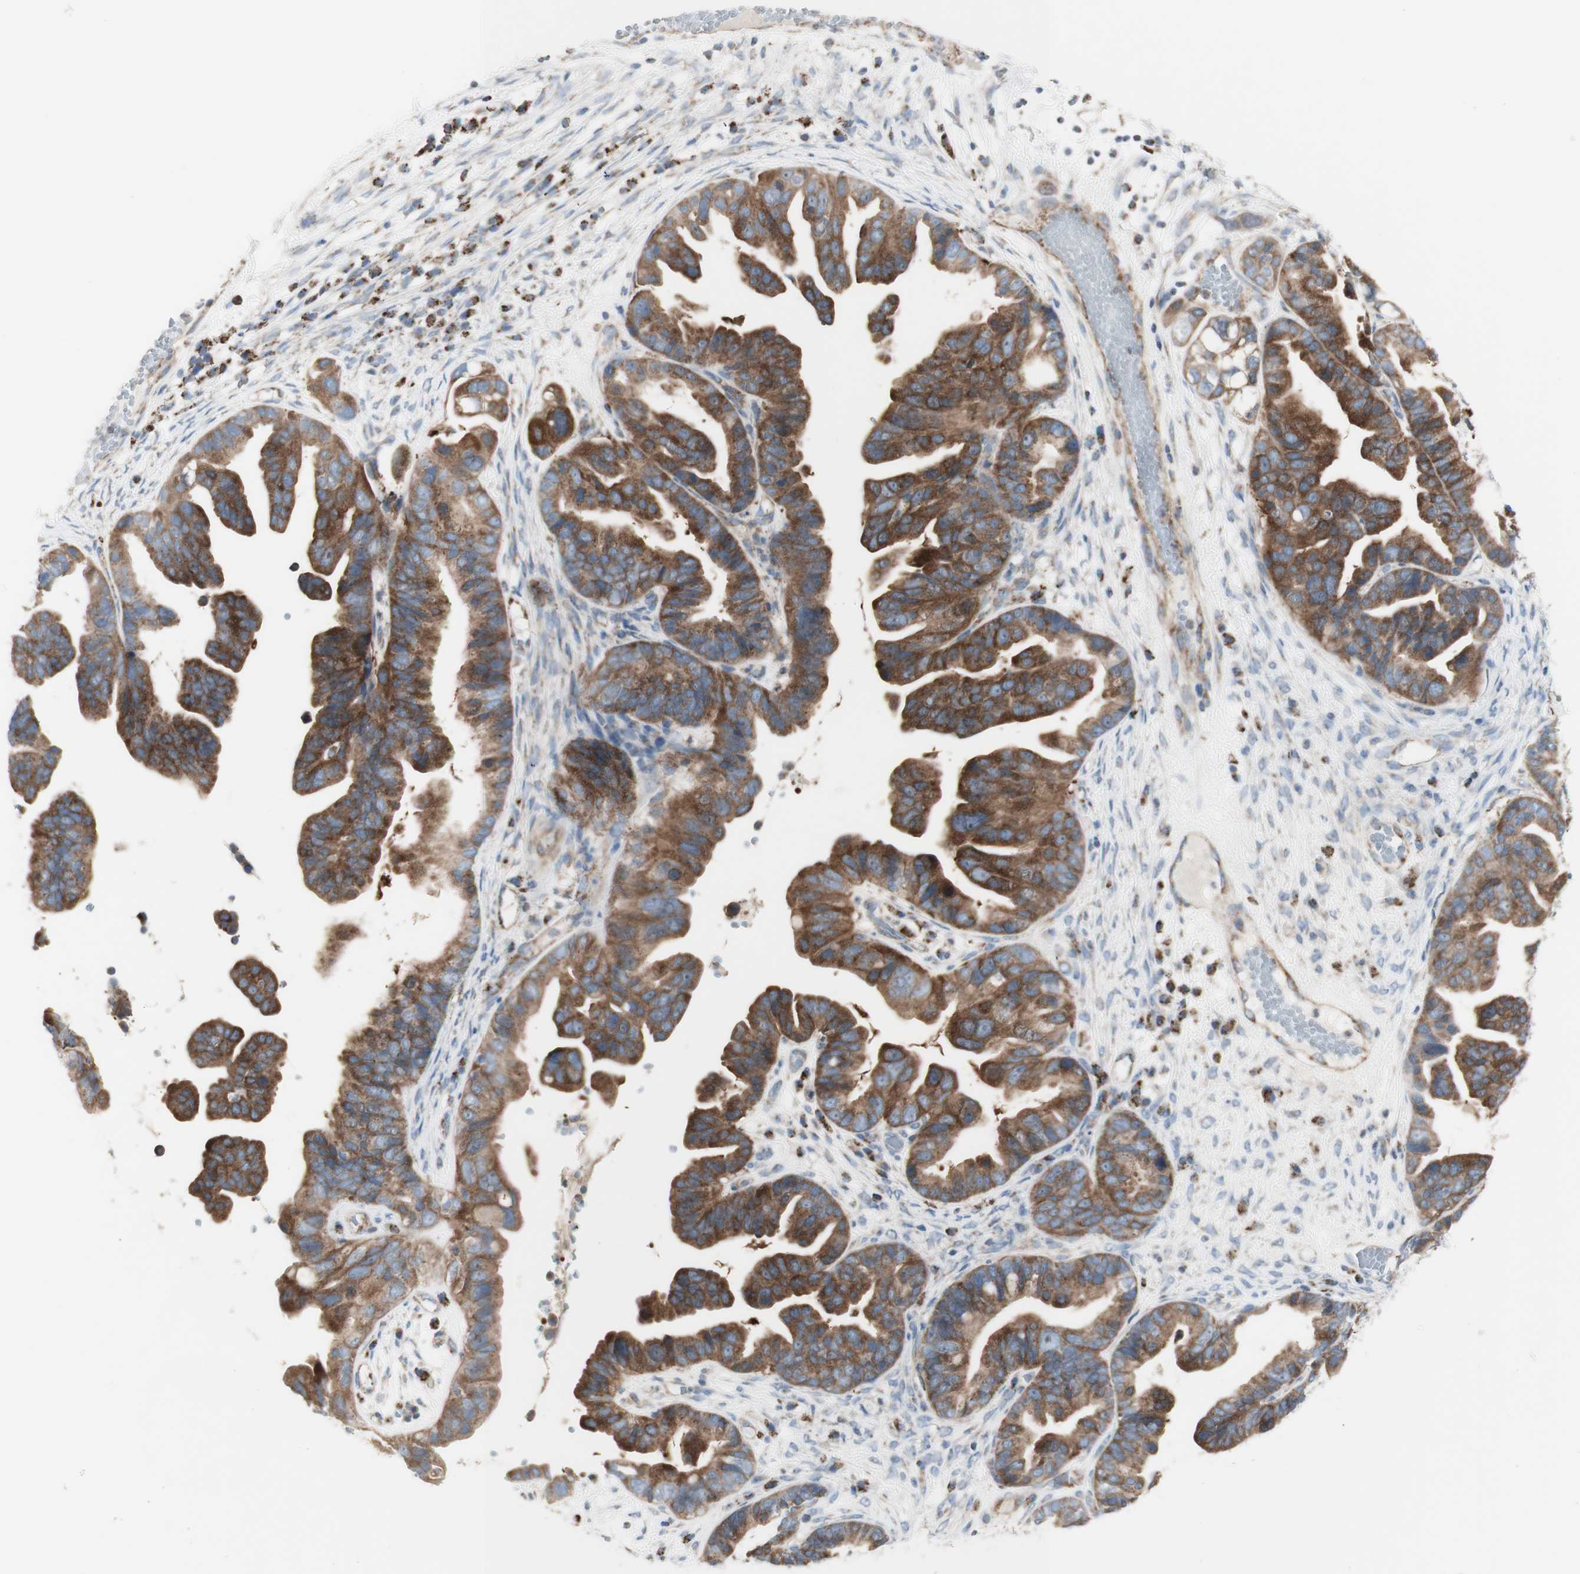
{"staining": {"intensity": "strong", "quantity": "25%-75%", "location": "cytoplasmic/membranous"}, "tissue": "ovarian cancer", "cell_type": "Tumor cells", "image_type": "cancer", "snomed": [{"axis": "morphology", "description": "Cystadenocarcinoma, serous, NOS"}, {"axis": "topography", "description": "Ovary"}], "caption": "A brown stain shows strong cytoplasmic/membranous expression of a protein in ovarian serous cystadenocarcinoma tumor cells.", "gene": "C3orf52", "patient": {"sex": "female", "age": 56}}